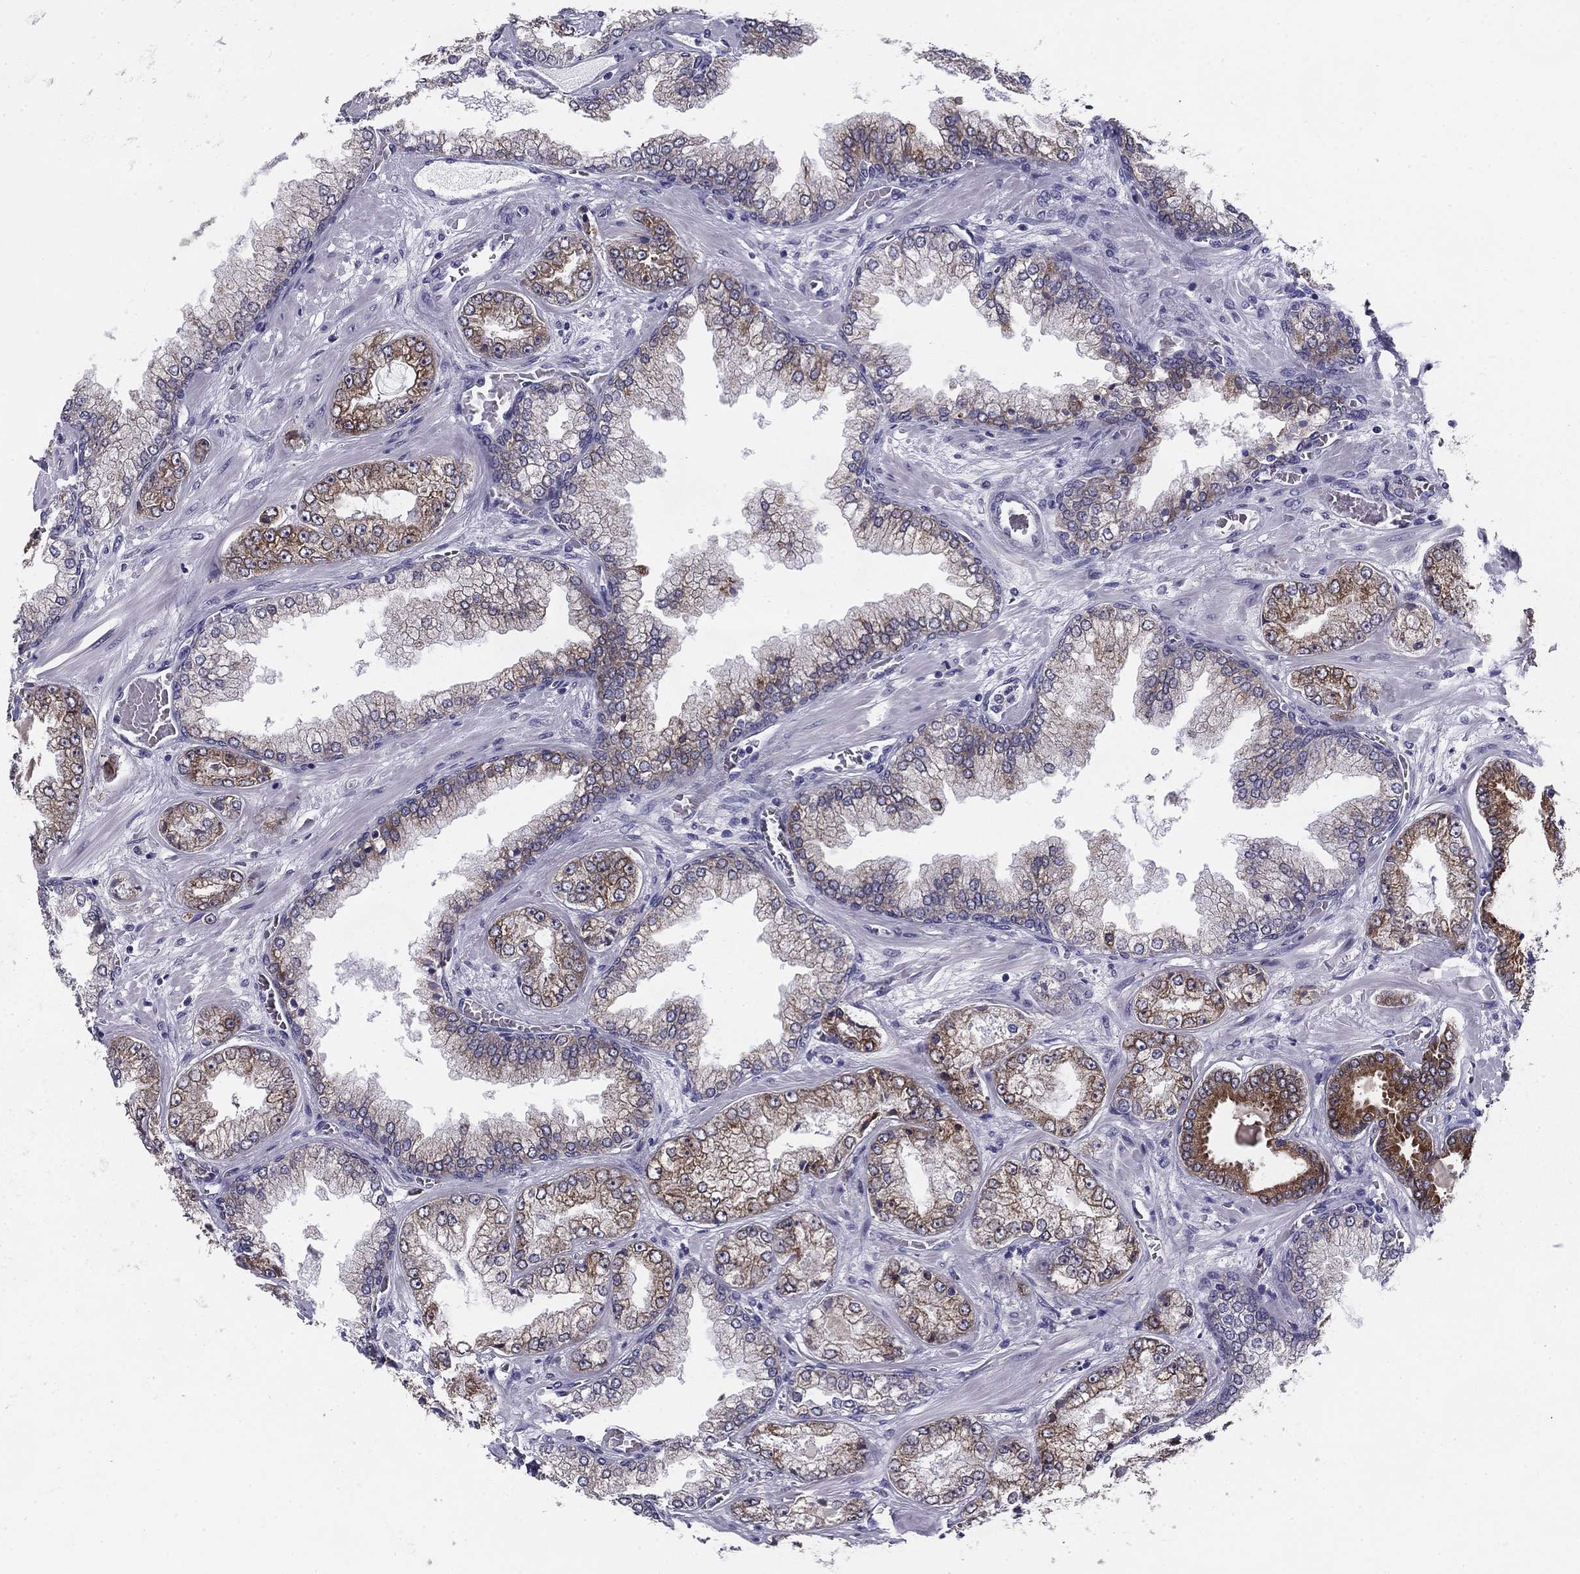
{"staining": {"intensity": "moderate", "quantity": "<25%", "location": "cytoplasmic/membranous"}, "tissue": "prostate cancer", "cell_type": "Tumor cells", "image_type": "cancer", "snomed": [{"axis": "morphology", "description": "Adenocarcinoma, Low grade"}, {"axis": "topography", "description": "Prostate"}], "caption": "Human low-grade adenocarcinoma (prostate) stained with a protein marker reveals moderate staining in tumor cells.", "gene": "TMED3", "patient": {"sex": "male", "age": 57}}